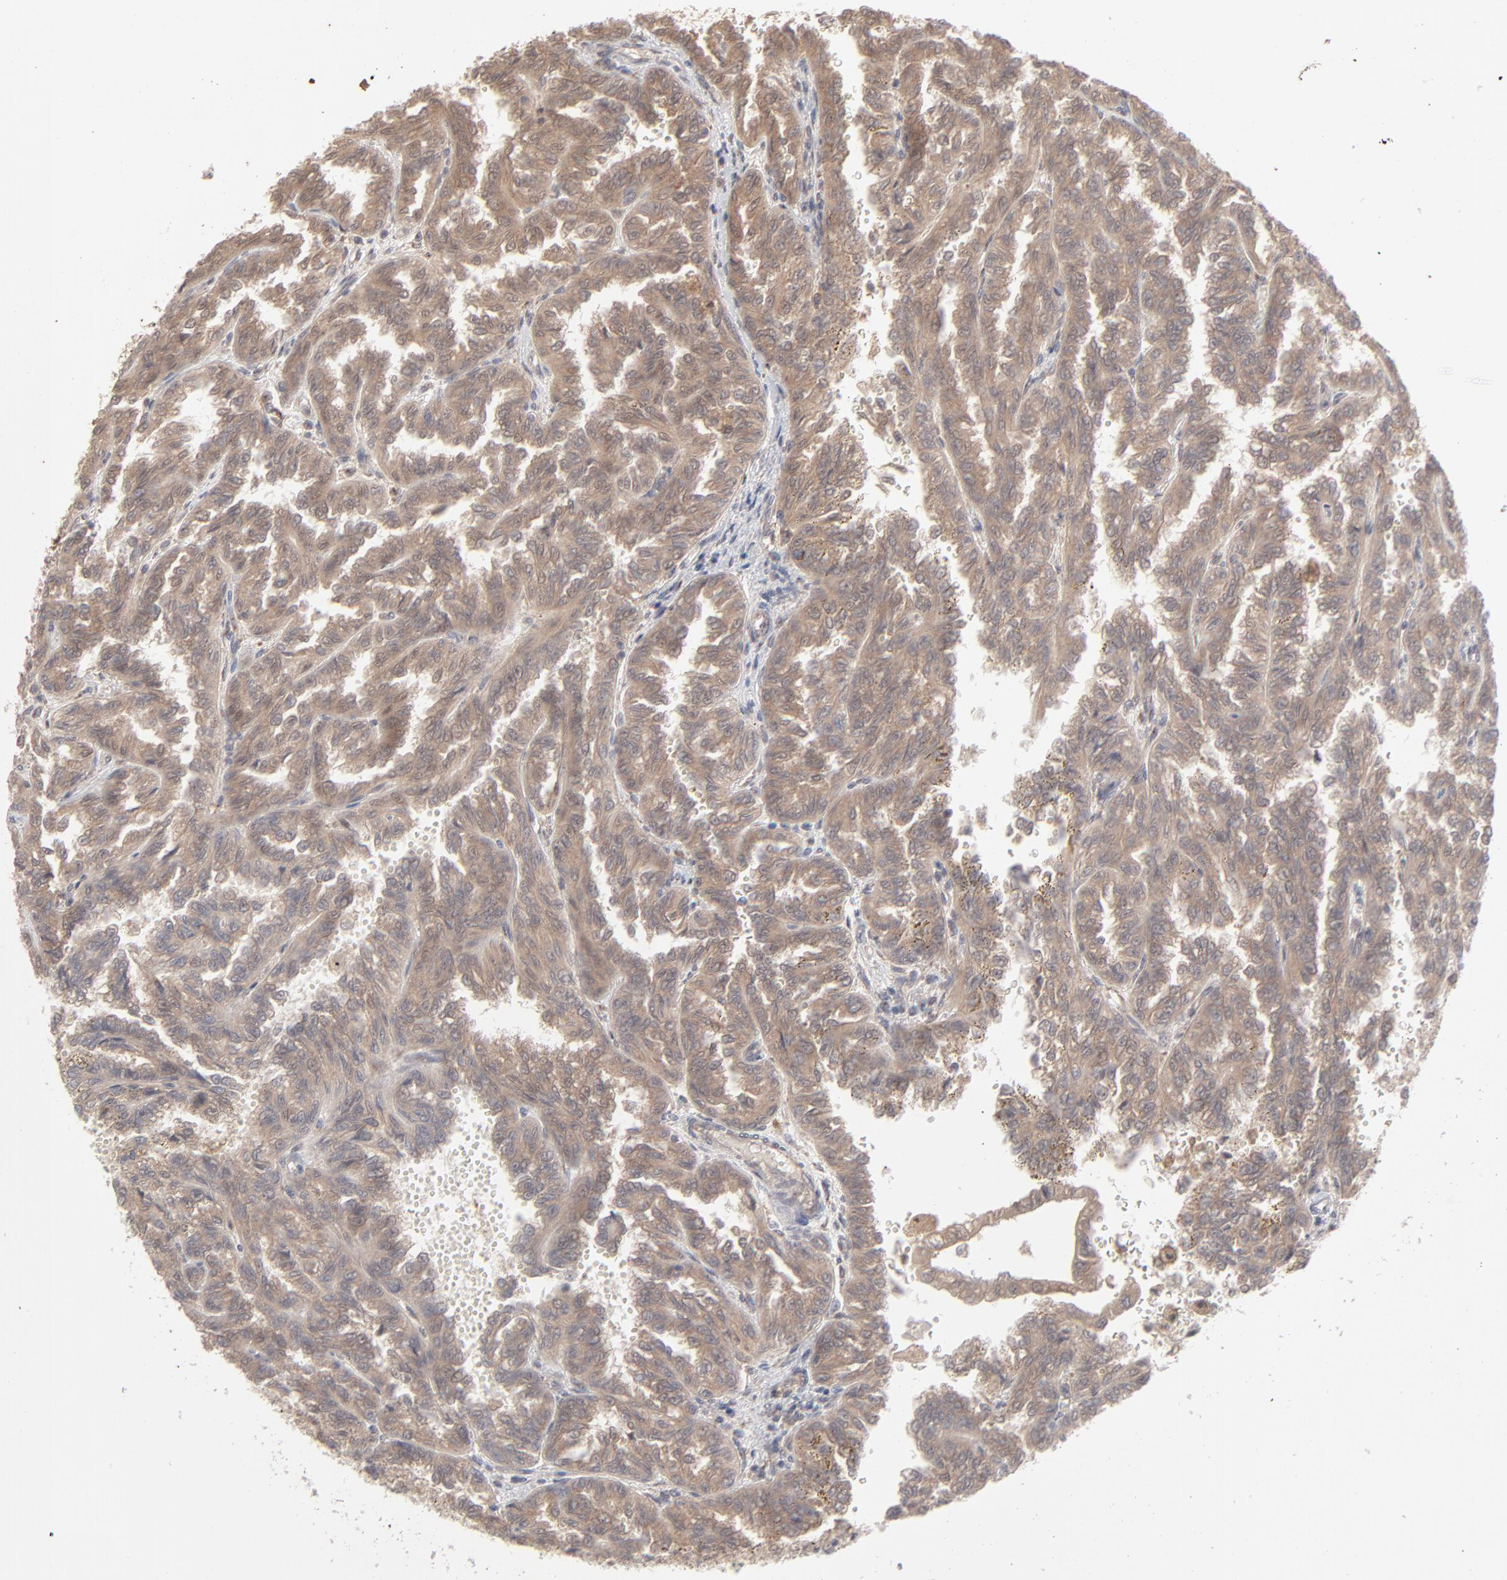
{"staining": {"intensity": "moderate", "quantity": ">75%", "location": "cytoplasmic/membranous"}, "tissue": "renal cancer", "cell_type": "Tumor cells", "image_type": "cancer", "snomed": [{"axis": "morphology", "description": "Inflammation, NOS"}, {"axis": "morphology", "description": "Adenocarcinoma, NOS"}, {"axis": "topography", "description": "Kidney"}], "caption": "Protein analysis of renal adenocarcinoma tissue displays moderate cytoplasmic/membranous positivity in about >75% of tumor cells.", "gene": "SCFD1", "patient": {"sex": "male", "age": 68}}